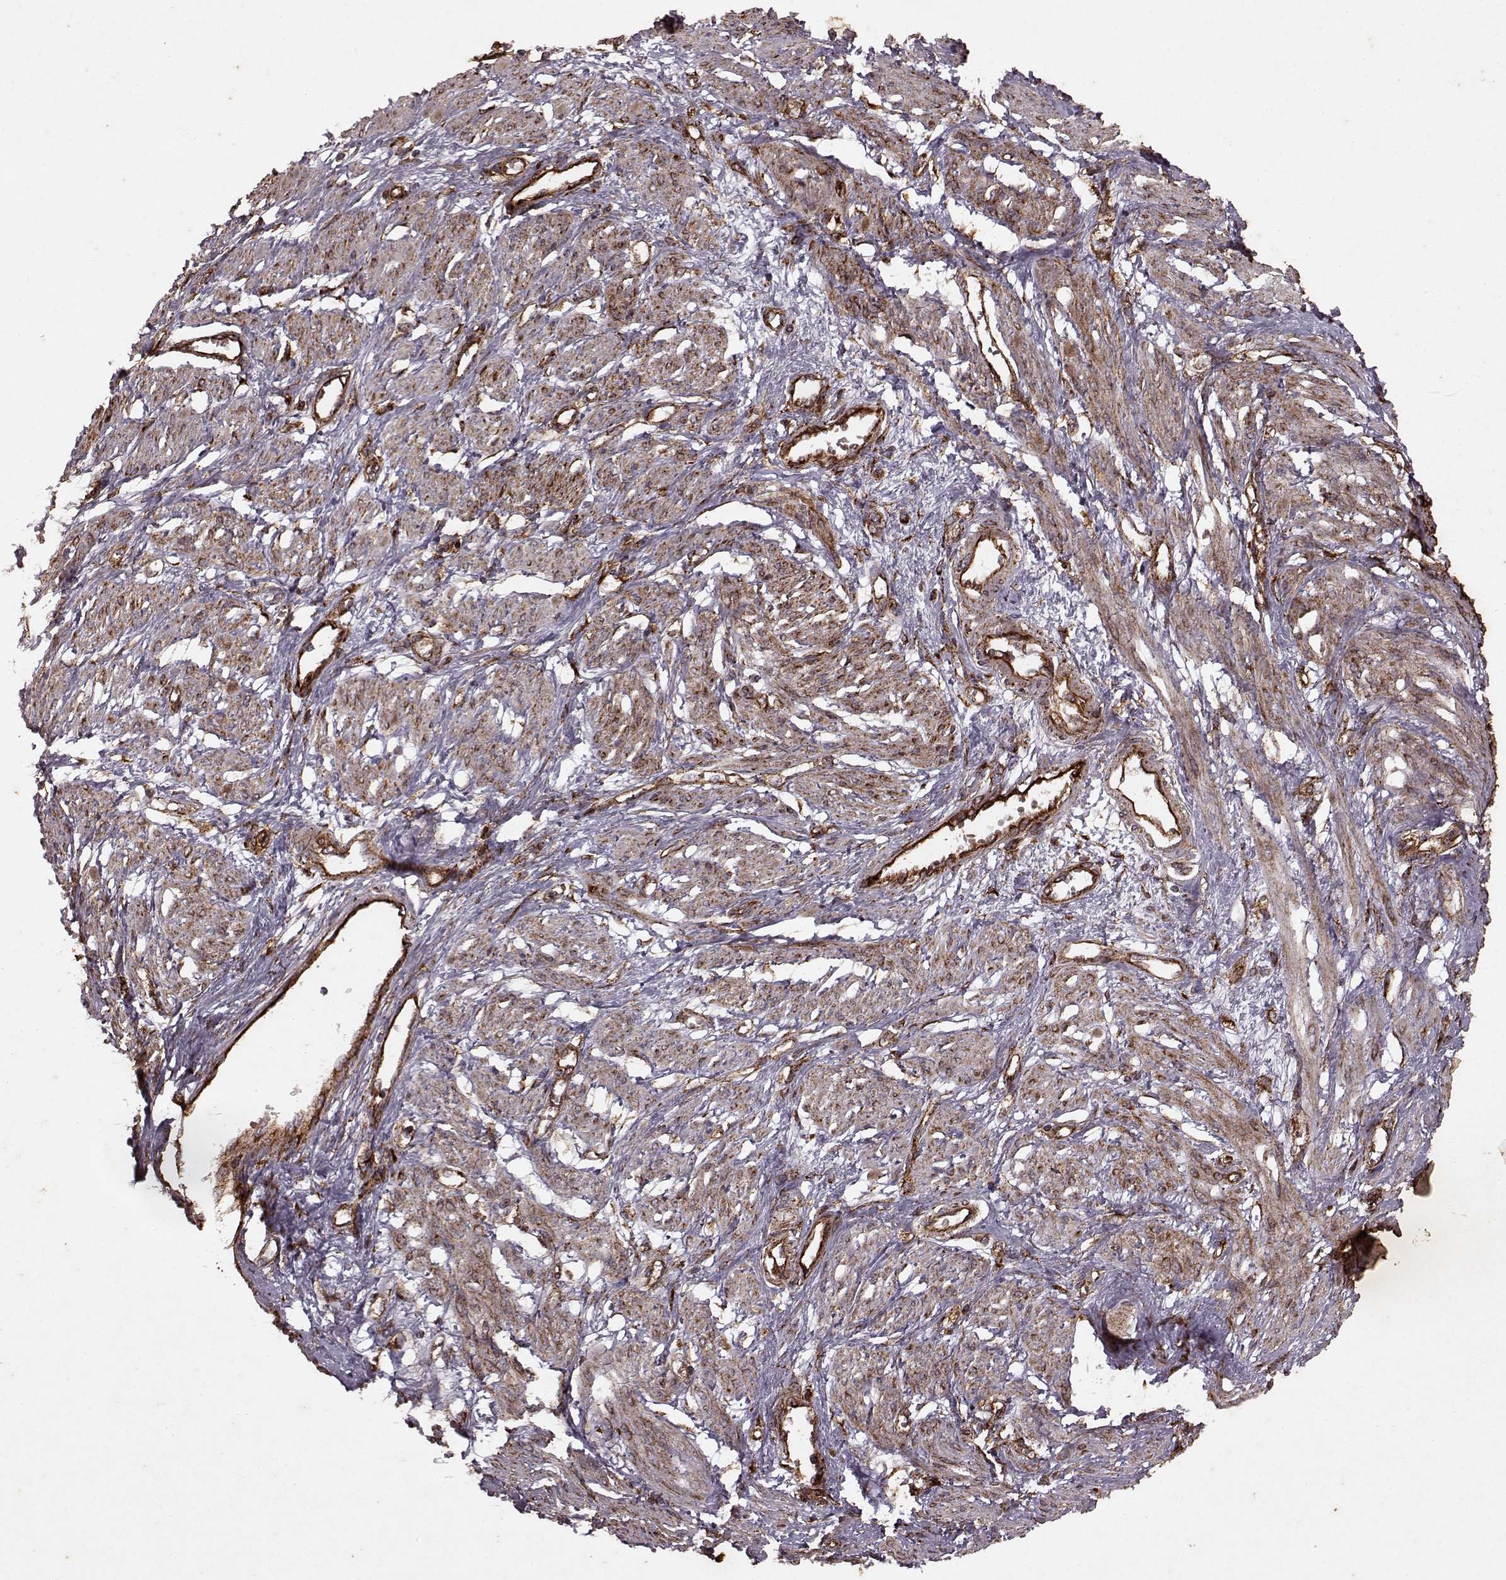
{"staining": {"intensity": "moderate", "quantity": "<25%", "location": "cytoplasmic/membranous"}, "tissue": "smooth muscle", "cell_type": "Smooth muscle cells", "image_type": "normal", "snomed": [{"axis": "morphology", "description": "Normal tissue, NOS"}, {"axis": "topography", "description": "Smooth muscle"}, {"axis": "topography", "description": "Uterus"}], "caption": "Smooth muscle cells exhibit low levels of moderate cytoplasmic/membranous expression in about <25% of cells in benign smooth muscle.", "gene": "ENSG00000285130", "patient": {"sex": "female", "age": 39}}